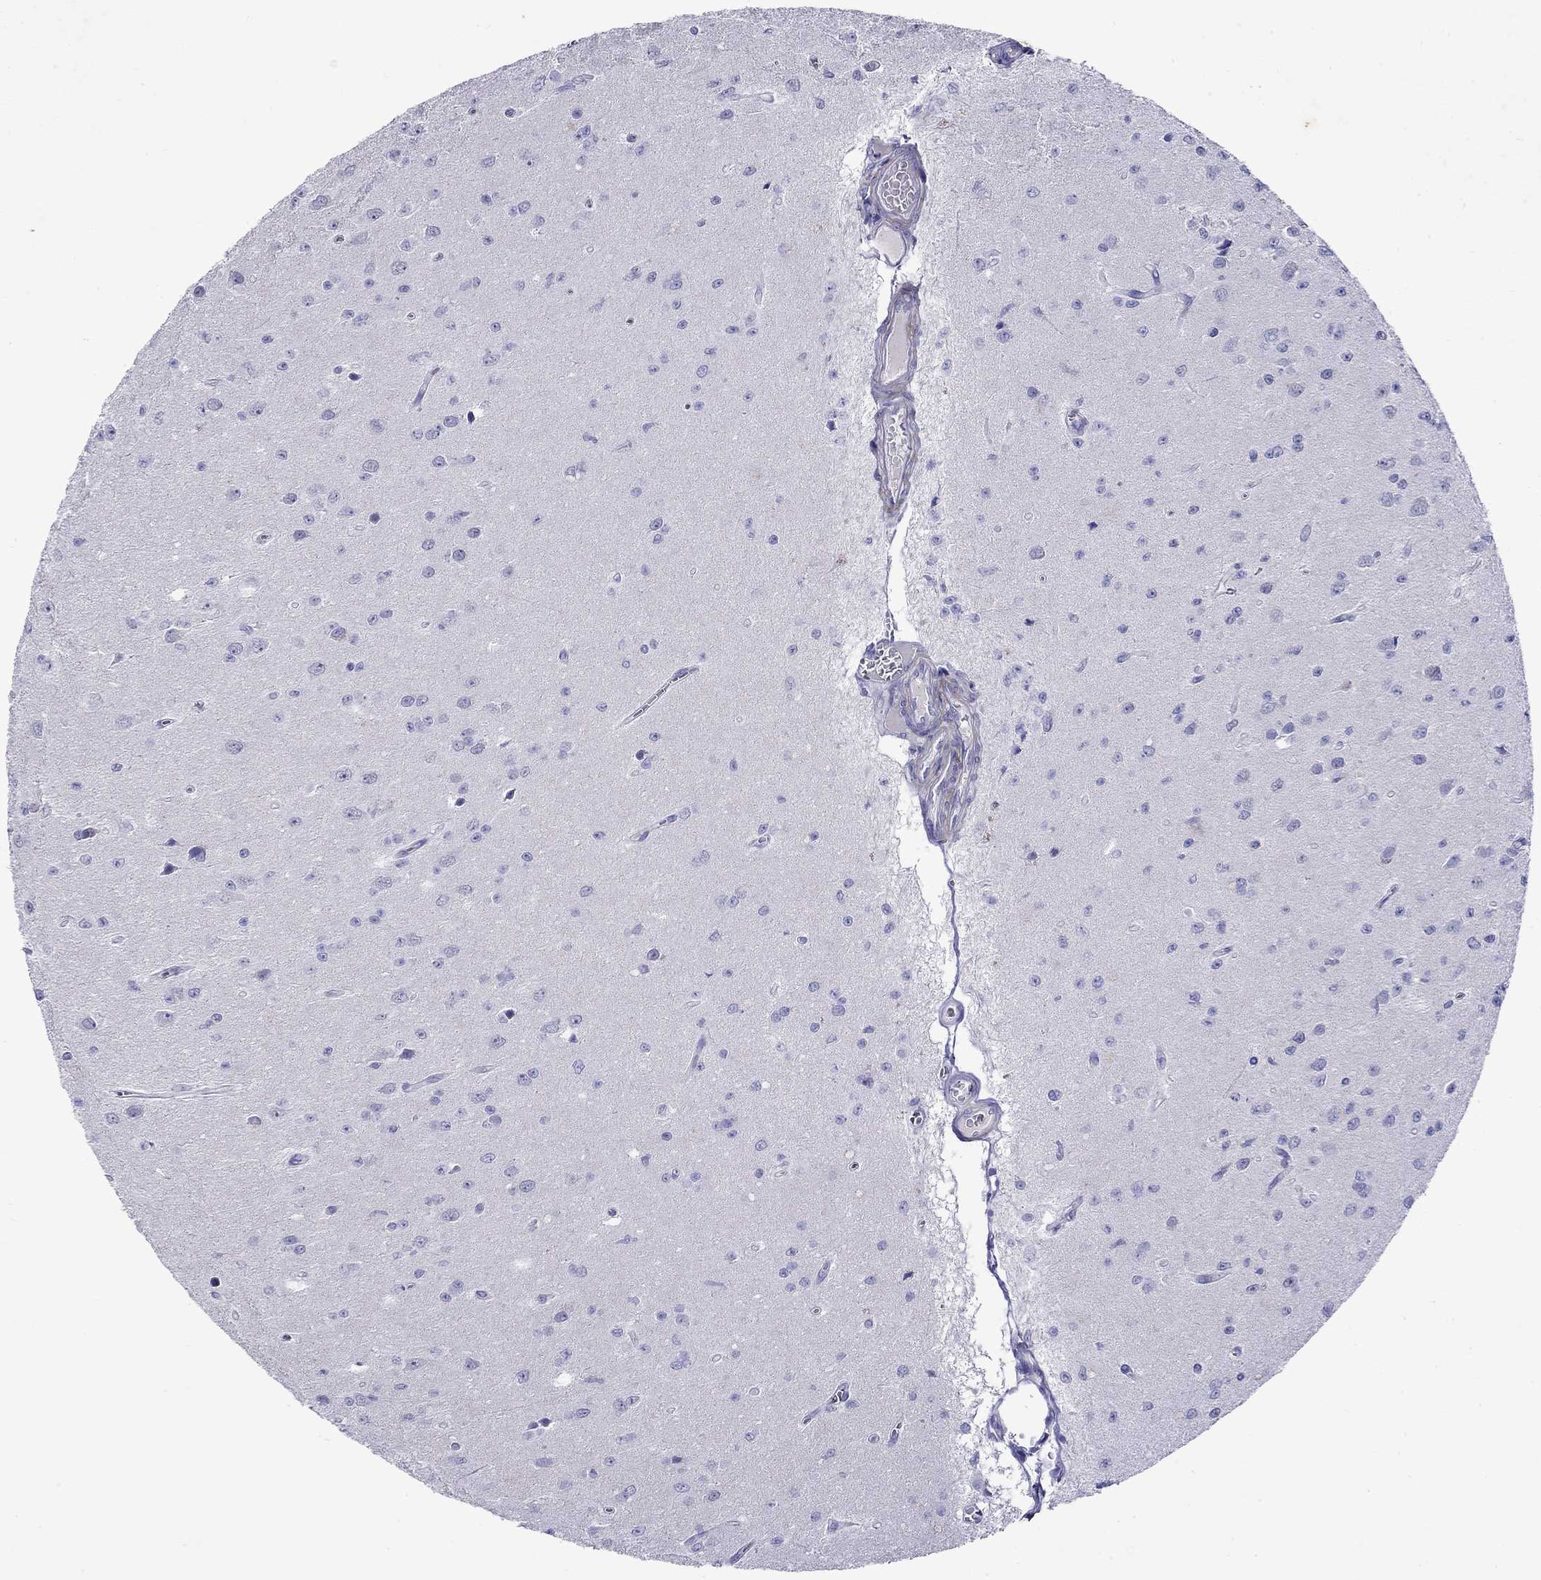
{"staining": {"intensity": "negative", "quantity": "none", "location": "none"}, "tissue": "glioma", "cell_type": "Tumor cells", "image_type": "cancer", "snomed": [{"axis": "morphology", "description": "Glioma, malignant, Low grade"}, {"axis": "topography", "description": "Brain"}], "caption": "Protein analysis of low-grade glioma (malignant) shows no significant positivity in tumor cells.", "gene": "GNAT3", "patient": {"sex": "female", "age": 45}}